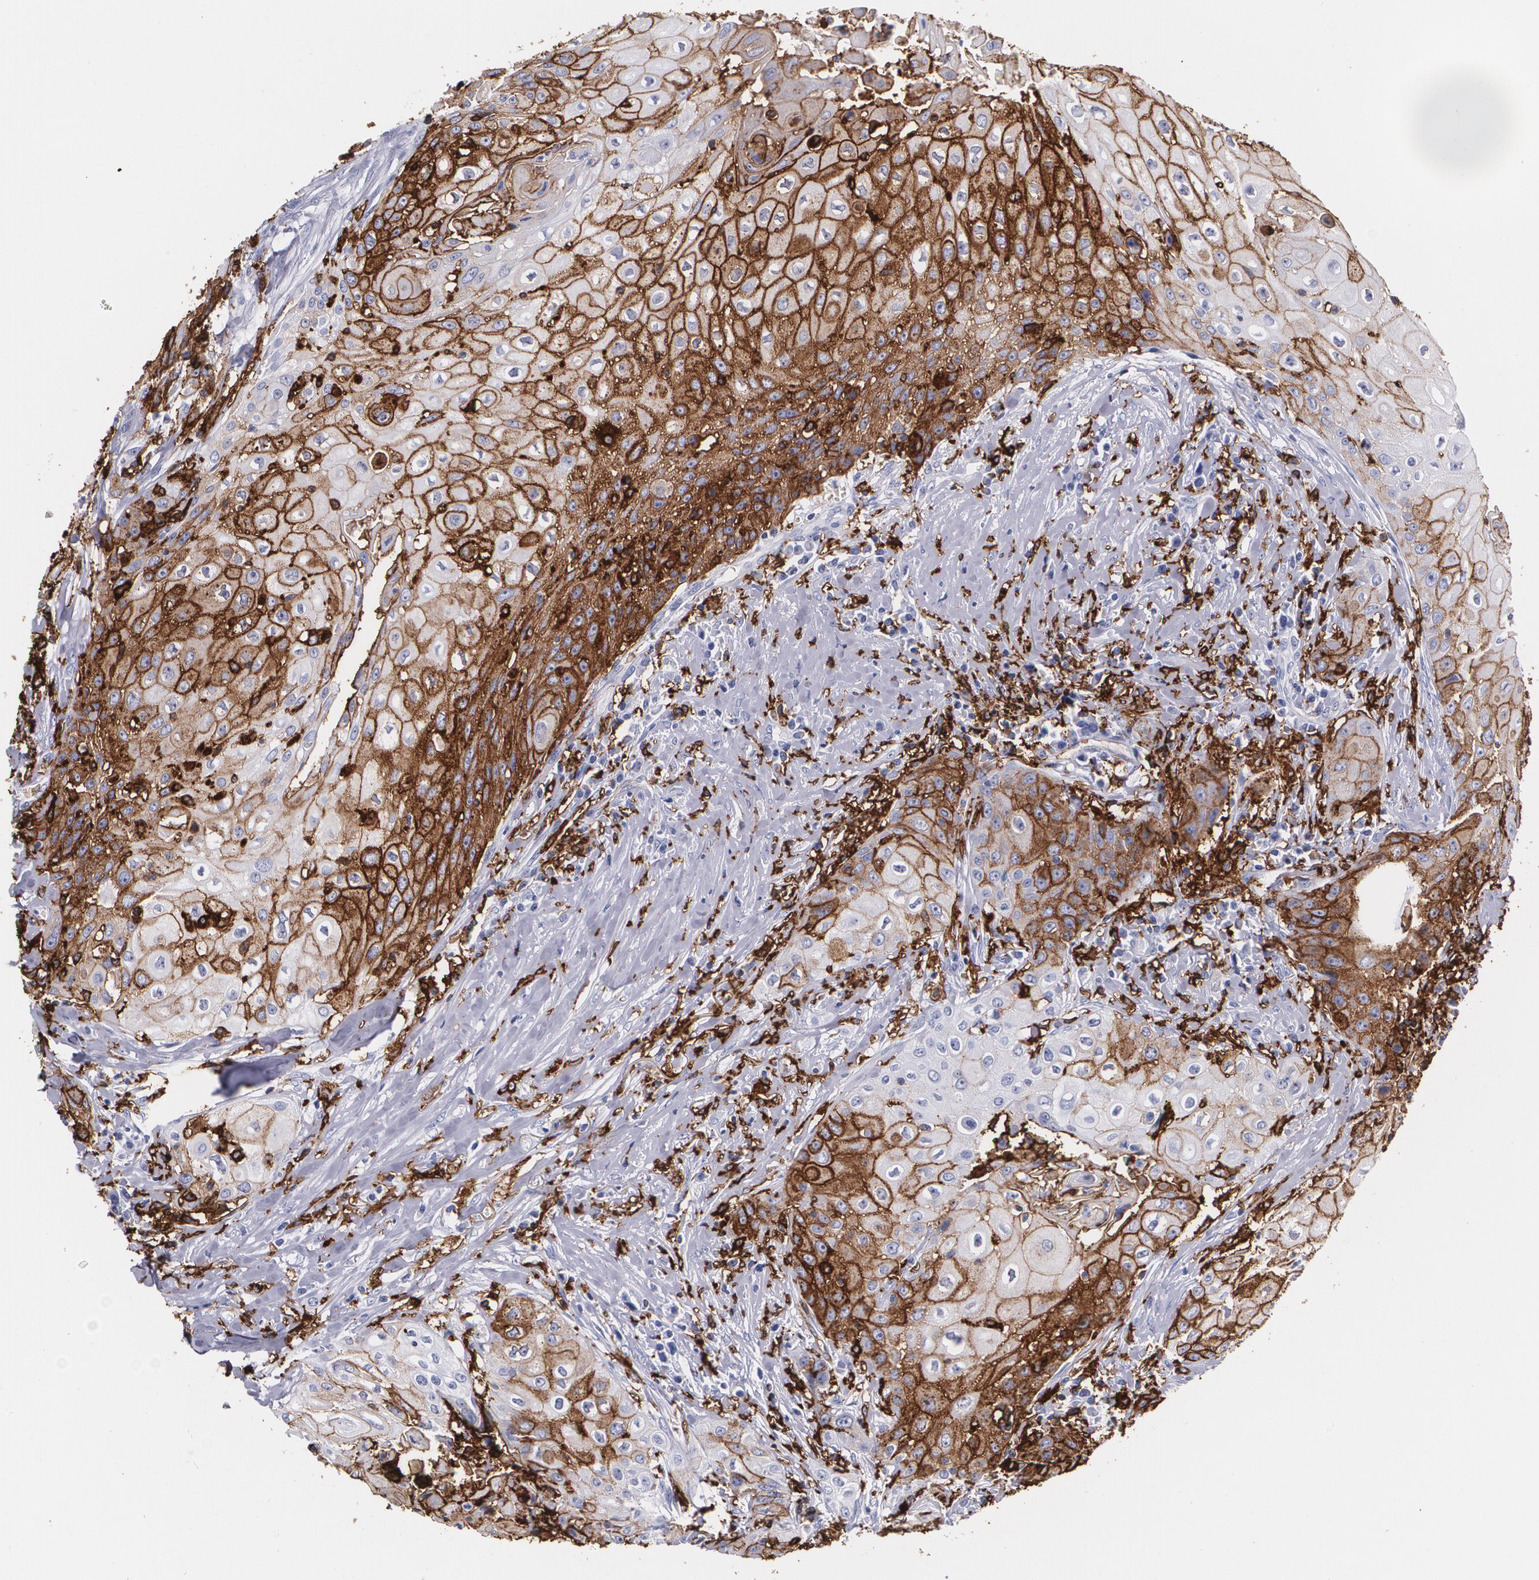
{"staining": {"intensity": "strong", "quantity": ">75%", "location": "cytoplasmic/membranous"}, "tissue": "head and neck cancer", "cell_type": "Tumor cells", "image_type": "cancer", "snomed": [{"axis": "morphology", "description": "Squamous cell carcinoma, NOS"}, {"axis": "topography", "description": "Oral tissue"}, {"axis": "topography", "description": "Head-Neck"}], "caption": "A brown stain labels strong cytoplasmic/membranous staining of a protein in head and neck squamous cell carcinoma tumor cells.", "gene": "HLA-DRA", "patient": {"sex": "female", "age": 82}}